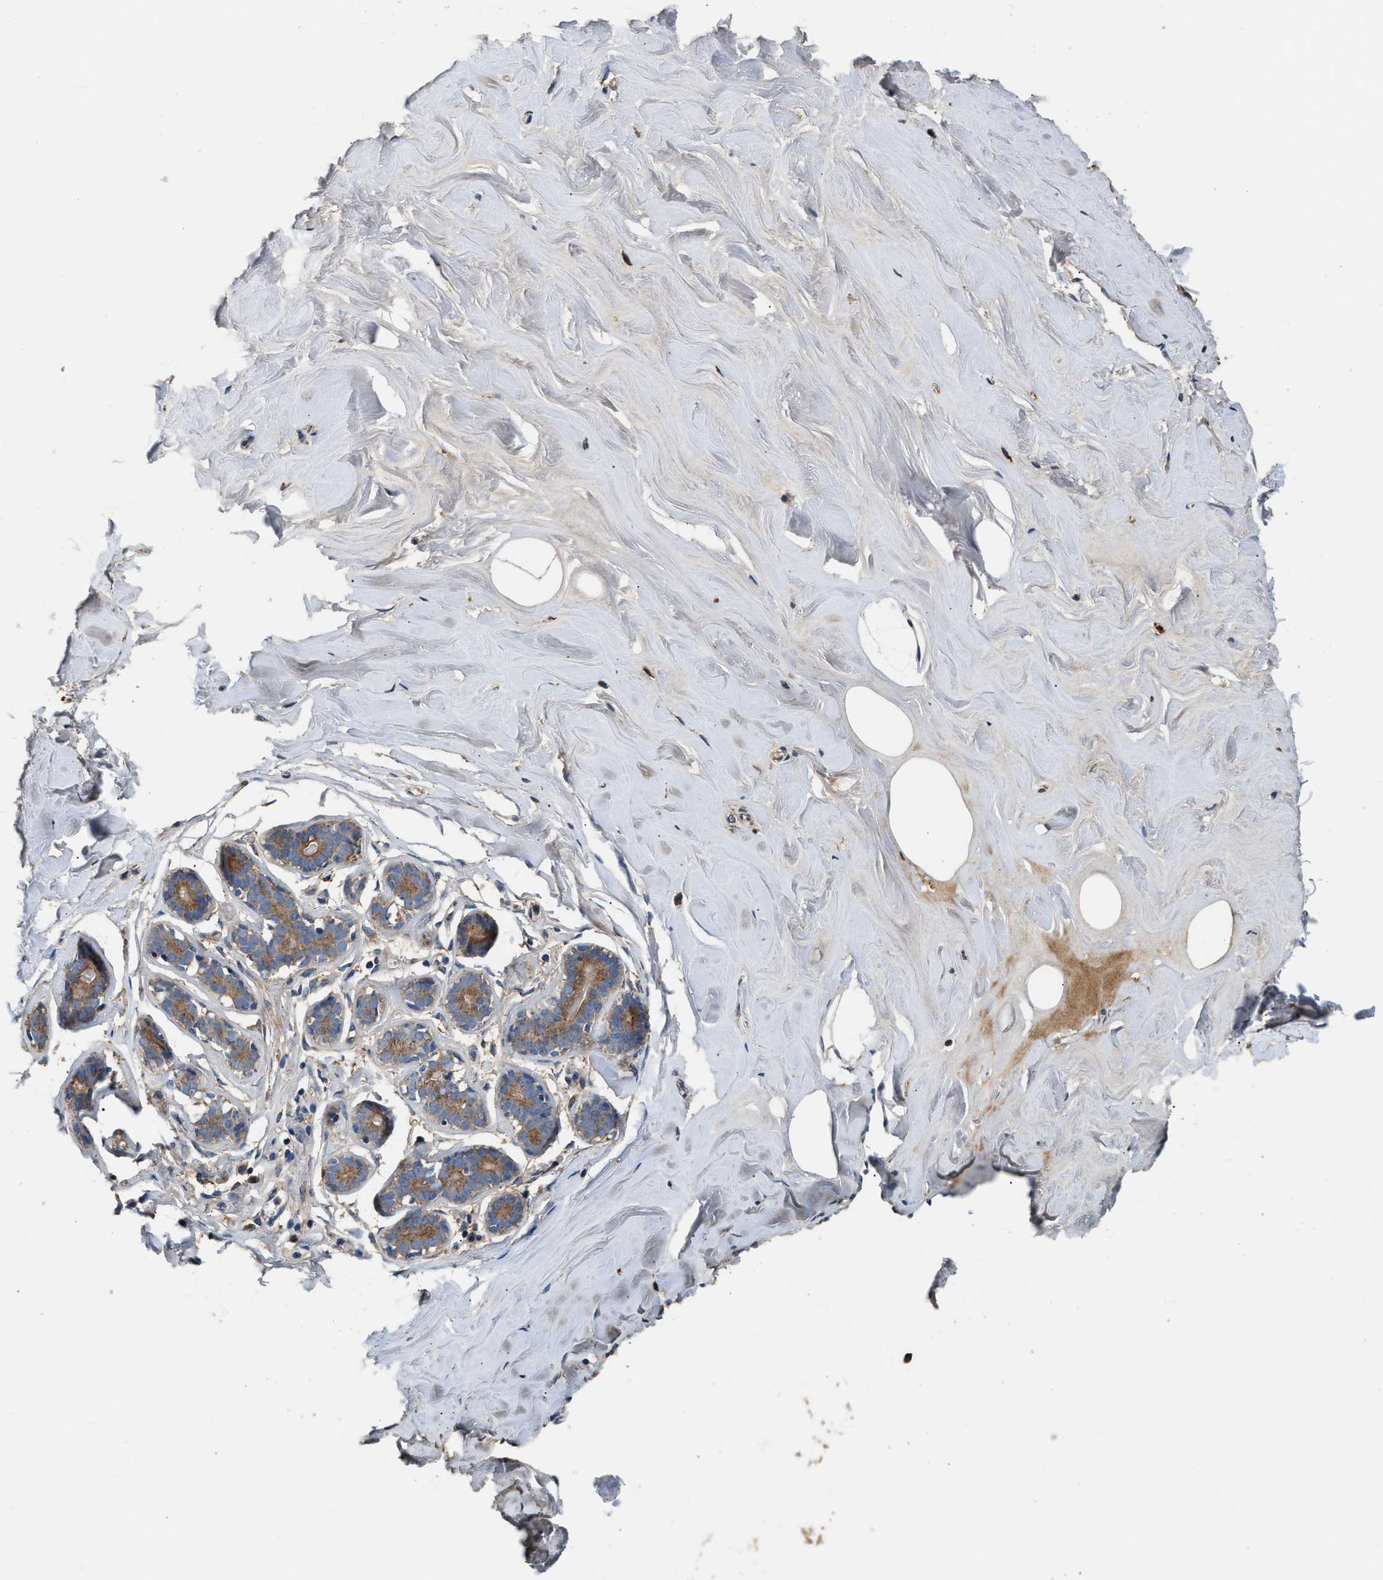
{"staining": {"intensity": "moderate", "quantity": ">75%", "location": "cytoplasmic/membranous"}, "tissue": "adipose tissue", "cell_type": "Adipocytes", "image_type": "normal", "snomed": [{"axis": "morphology", "description": "Normal tissue, NOS"}, {"axis": "morphology", "description": "Fibrosis, NOS"}, {"axis": "topography", "description": "Breast"}, {"axis": "topography", "description": "Adipose tissue"}], "caption": "Immunohistochemistry (IHC) image of unremarkable human adipose tissue stained for a protein (brown), which shows medium levels of moderate cytoplasmic/membranous expression in about >75% of adipocytes.", "gene": "KLB", "patient": {"sex": "female", "age": 39}}